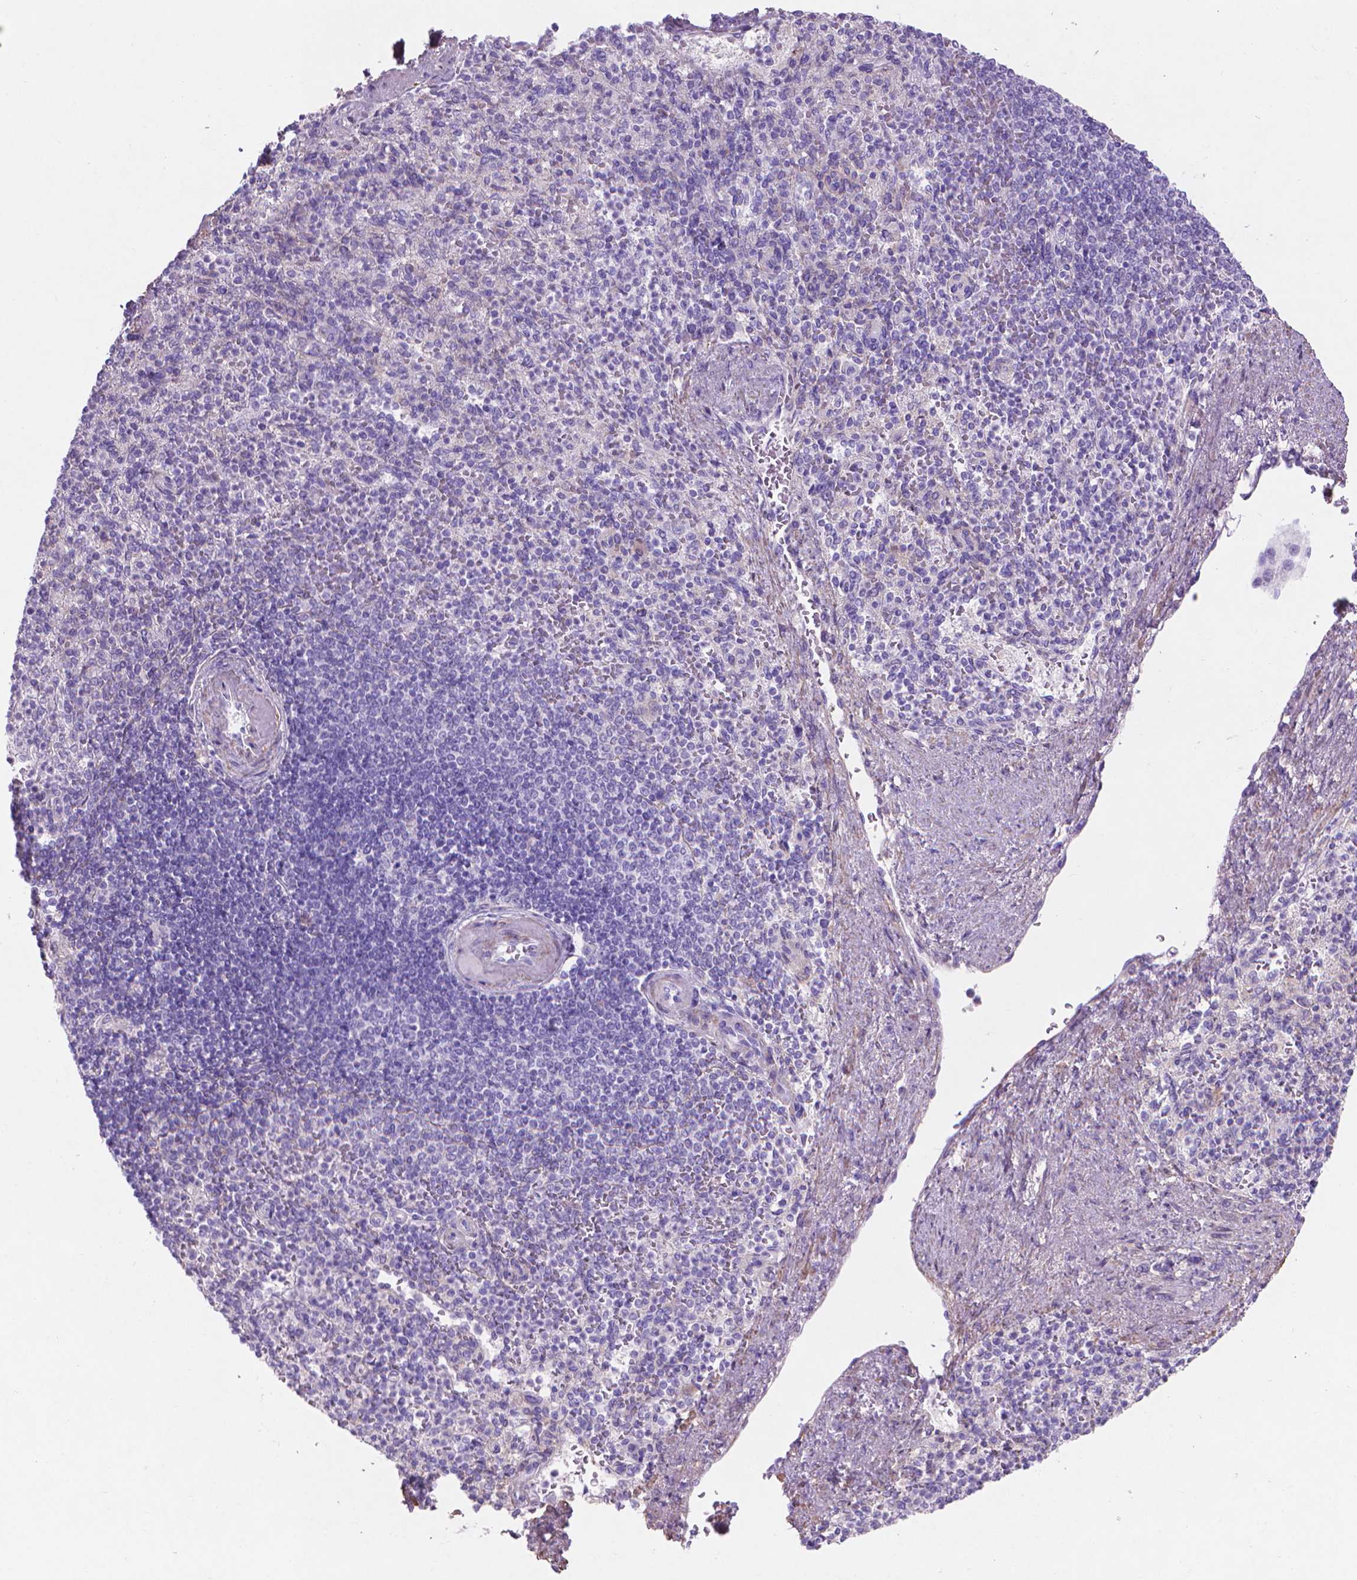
{"staining": {"intensity": "negative", "quantity": "none", "location": "none"}, "tissue": "spleen", "cell_type": "Cells in red pulp", "image_type": "normal", "snomed": [{"axis": "morphology", "description": "Normal tissue, NOS"}, {"axis": "topography", "description": "Spleen"}], "caption": "This is a photomicrograph of immunohistochemistry staining of normal spleen, which shows no positivity in cells in red pulp.", "gene": "AQP10", "patient": {"sex": "female", "age": 74}}